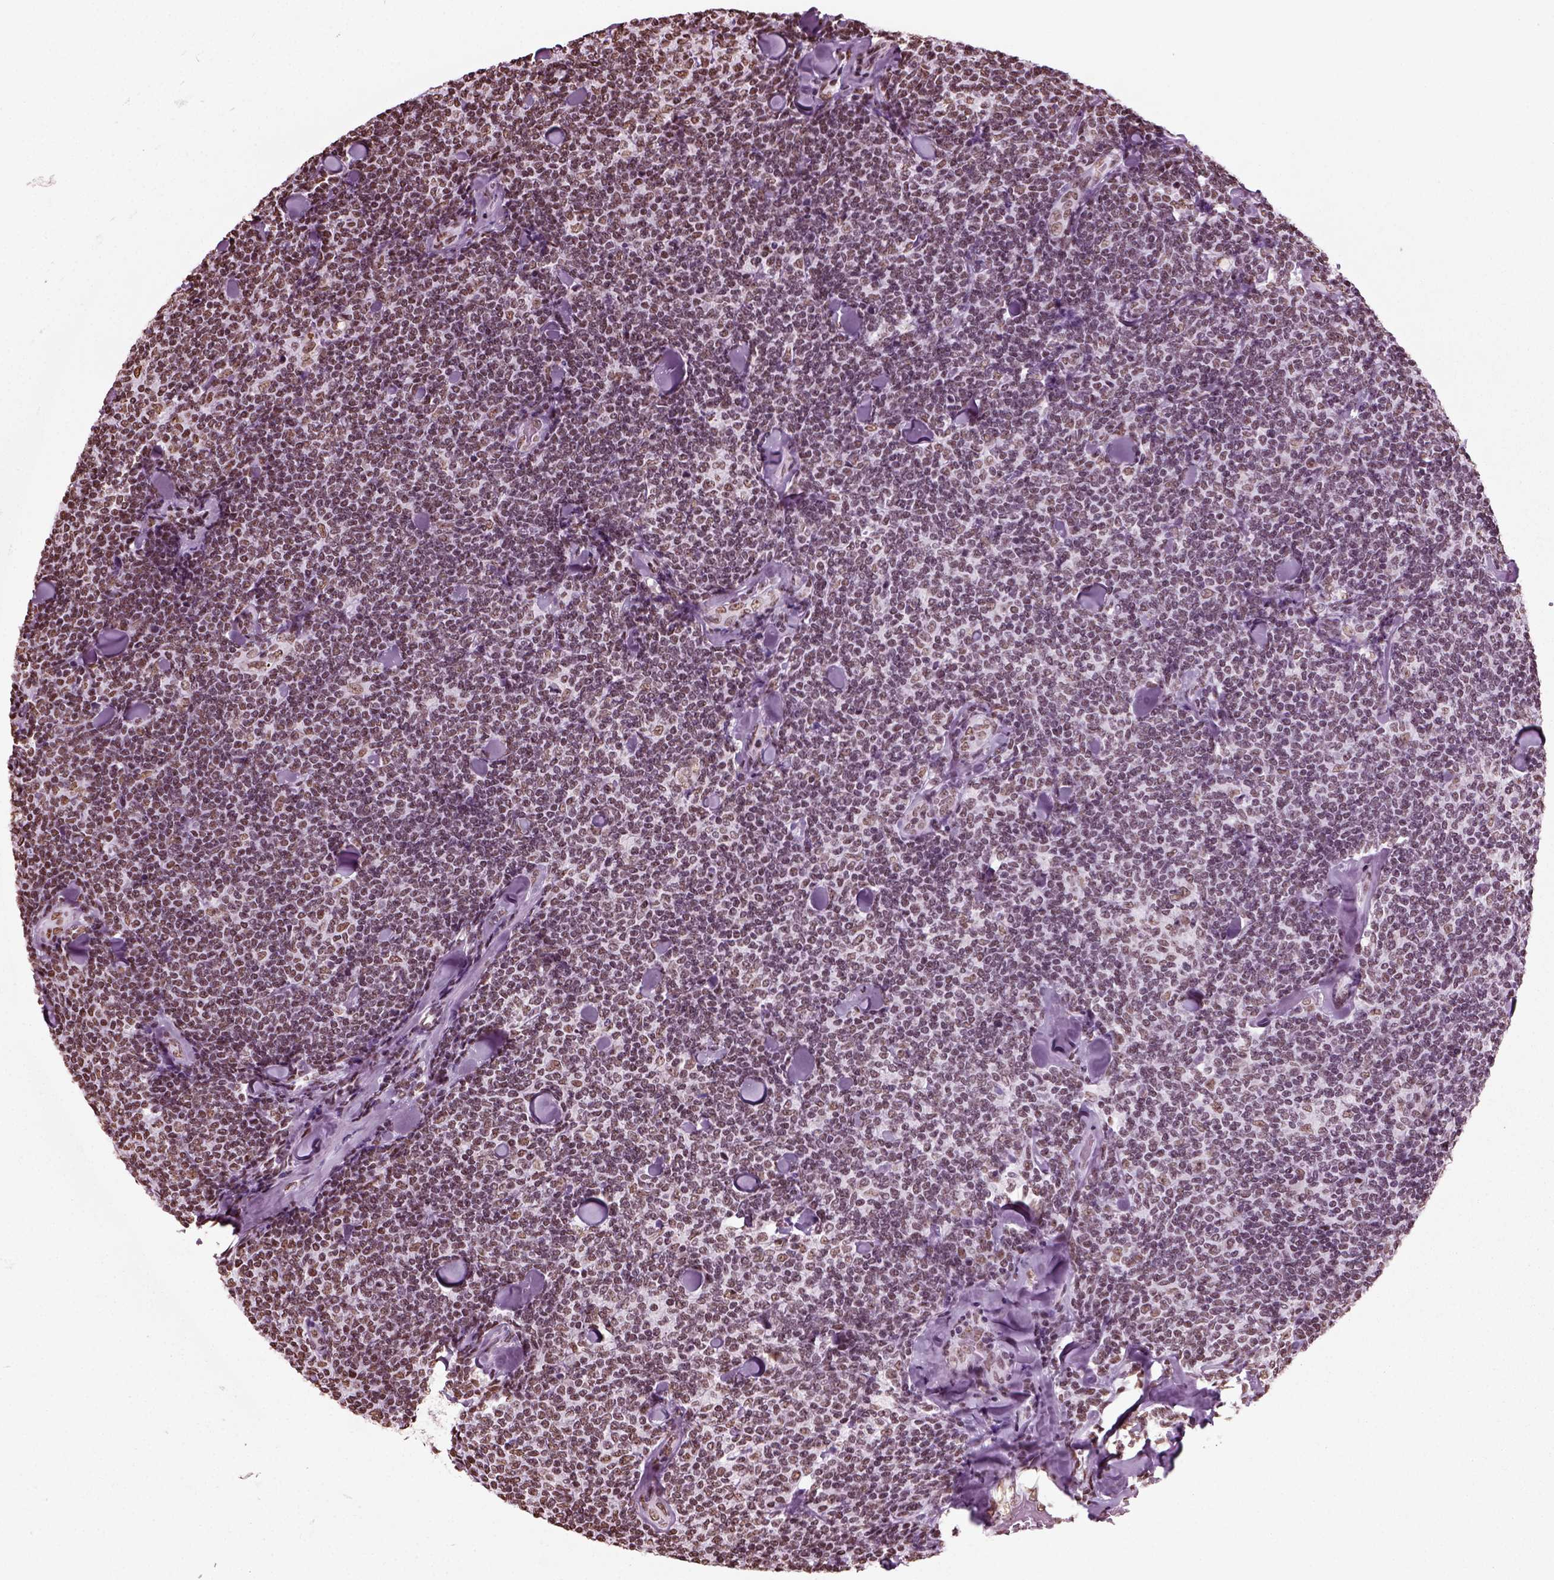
{"staining": {"intensity": "weak", "quantity": ">75%", "location": "nuclear"}, "tissue": "lymphoma", "cell_type": "Tumor cells", "image_type": "cancer", "snomed": [{"axis": "morphology", "description": "Malignant lymphoma, non-Hodgkin's type, Low grade"}, {"axis": "topography", "description": "Lymph node"}], "caption": "A brown stain shows weak nuclear staining of a protein in human lymphoma tumor cells.", "gene": "POLR1H", "patient": {"sex": "female", "age": 56}}